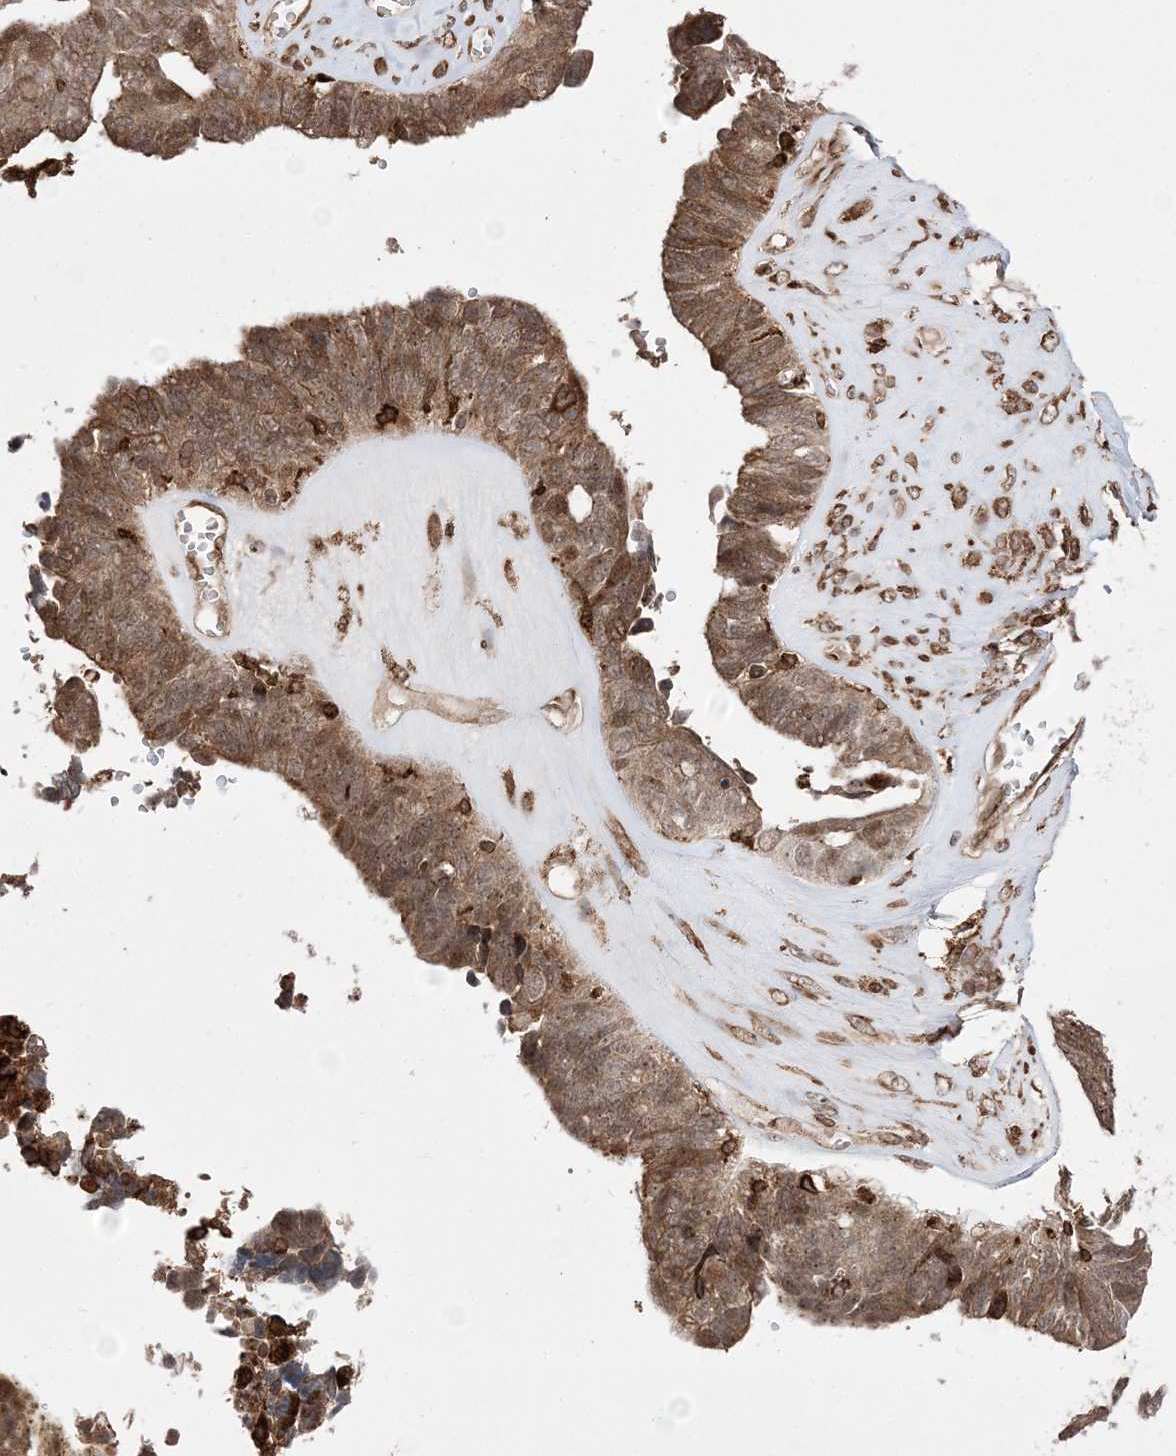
{"staining": {"intensity": "weak", "quantity": ">75%", "location": "cytoplasmic/membranous,nuclear"}, "tissue": "ovarian cancer", "cell_type": "Tumor cells", "image_type": "cancer", "snomed": [{"axis": "morphology", "description": "Cystadenocarcinoma, serous, NOS"}, {"axis": "topography", "description": "Ovary"}], "caption": "Ovarian cancer was stained to show a protein in brown. There is low levels of weak cytoplasmic/membranous and nuclear positivity in approximately >75% of tumor cells.", "gene": "EPC2", "patient": {"sex": "female", "age": 79}}